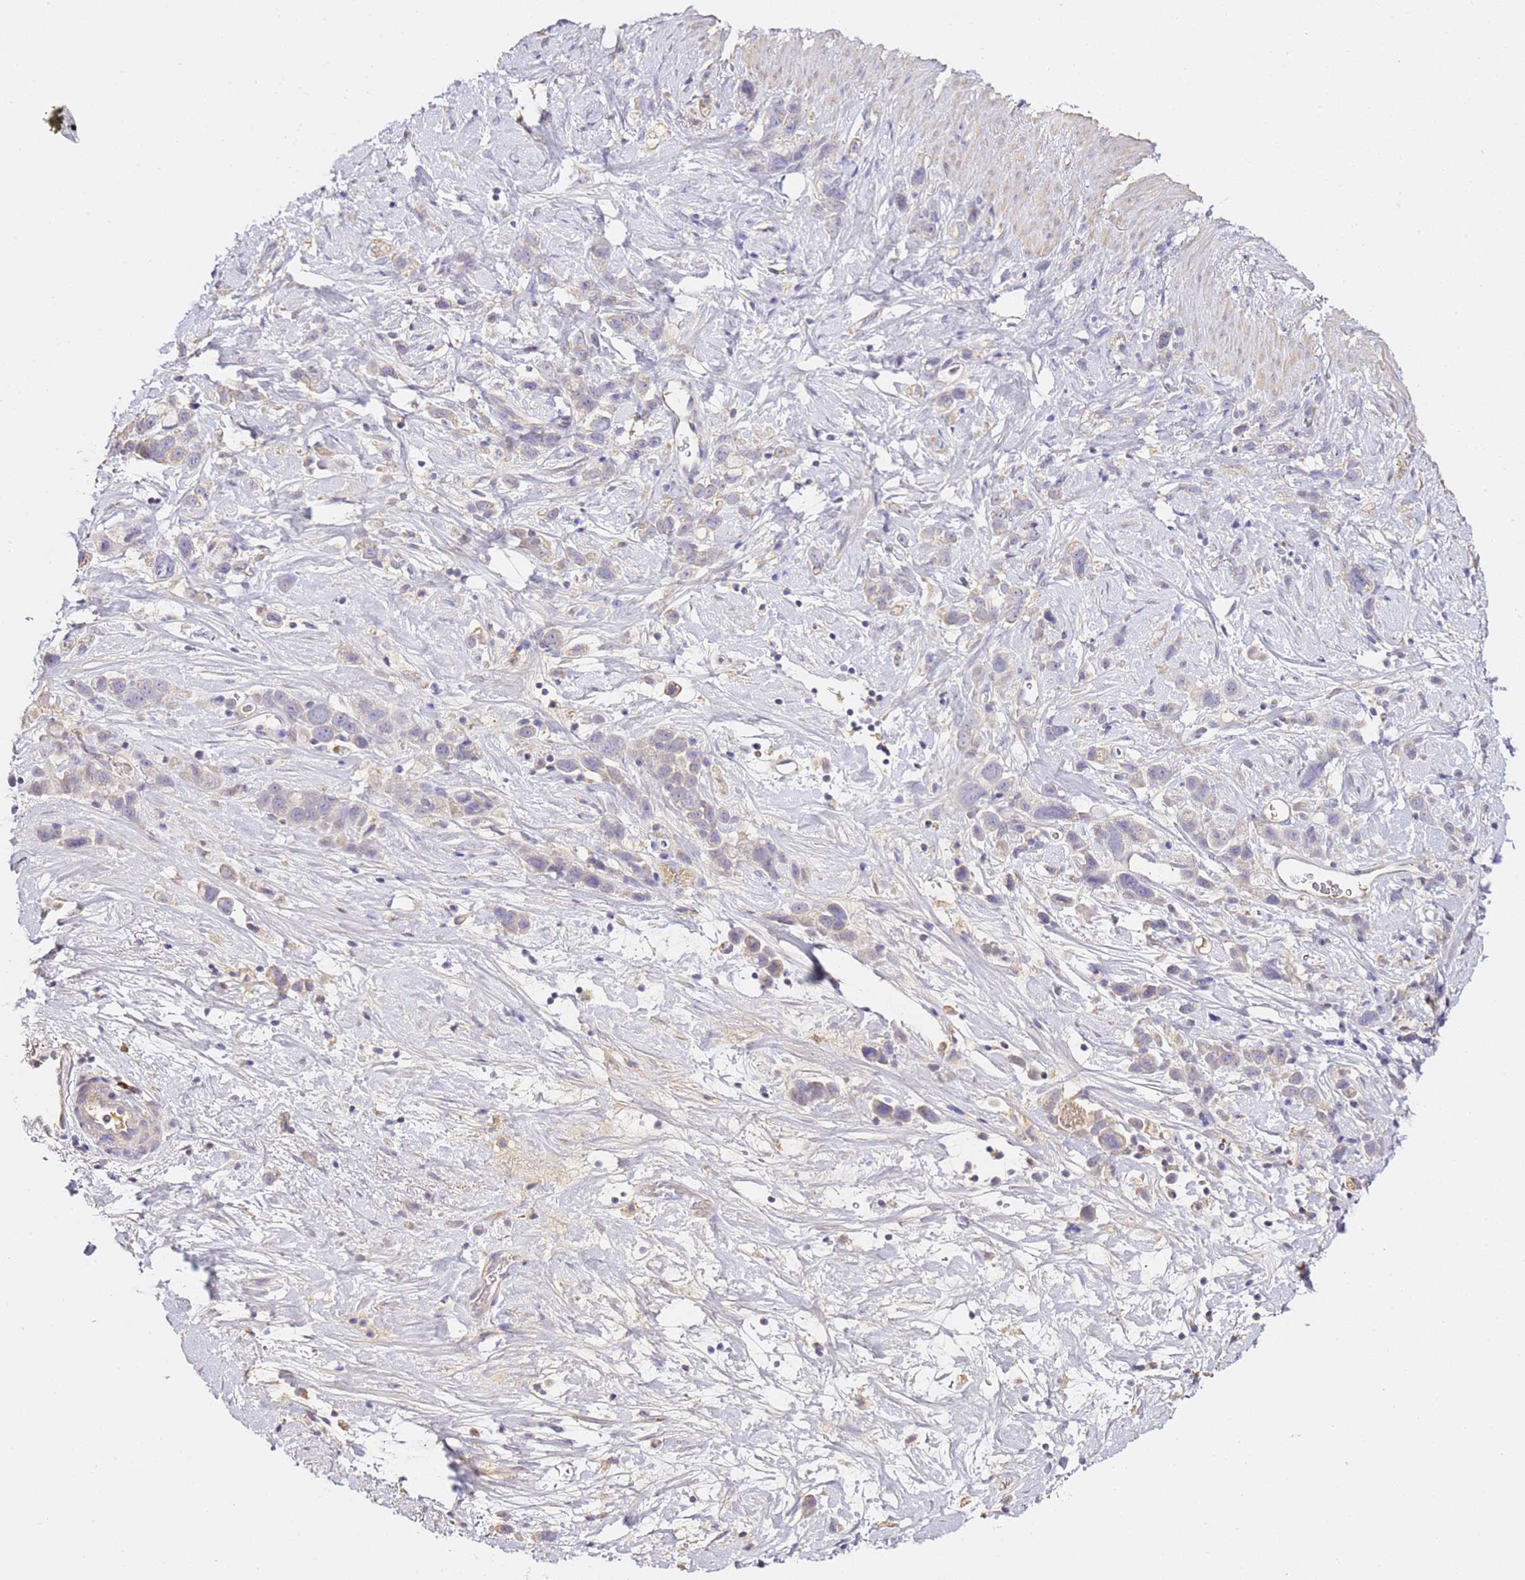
{"staining": {"intensity": "negative", "quantity": "none", "location": "none"}, "tissue": "stomach cancer", "cell_type": "Tumor cells", "image_type": "cancer", "snomed": [{"axis": "morphology", "description": "Adenocarcinoma, NOS"}, {"axis": "topography", "description": "Stomach"}], "caption": "High power microscopy photomicrograph of an immunohistochemistry histopathology image of stomach adenocarcinoma, revealing no significant positivity in tumor cells. The staining was performed using DAB to visualize the protein expression in brown, while the nuclei were stained in blue with hematoxylin (Magnification: 20x).", "gene": "OR2B11", "patient": {"sex": "female", "age": 65}}